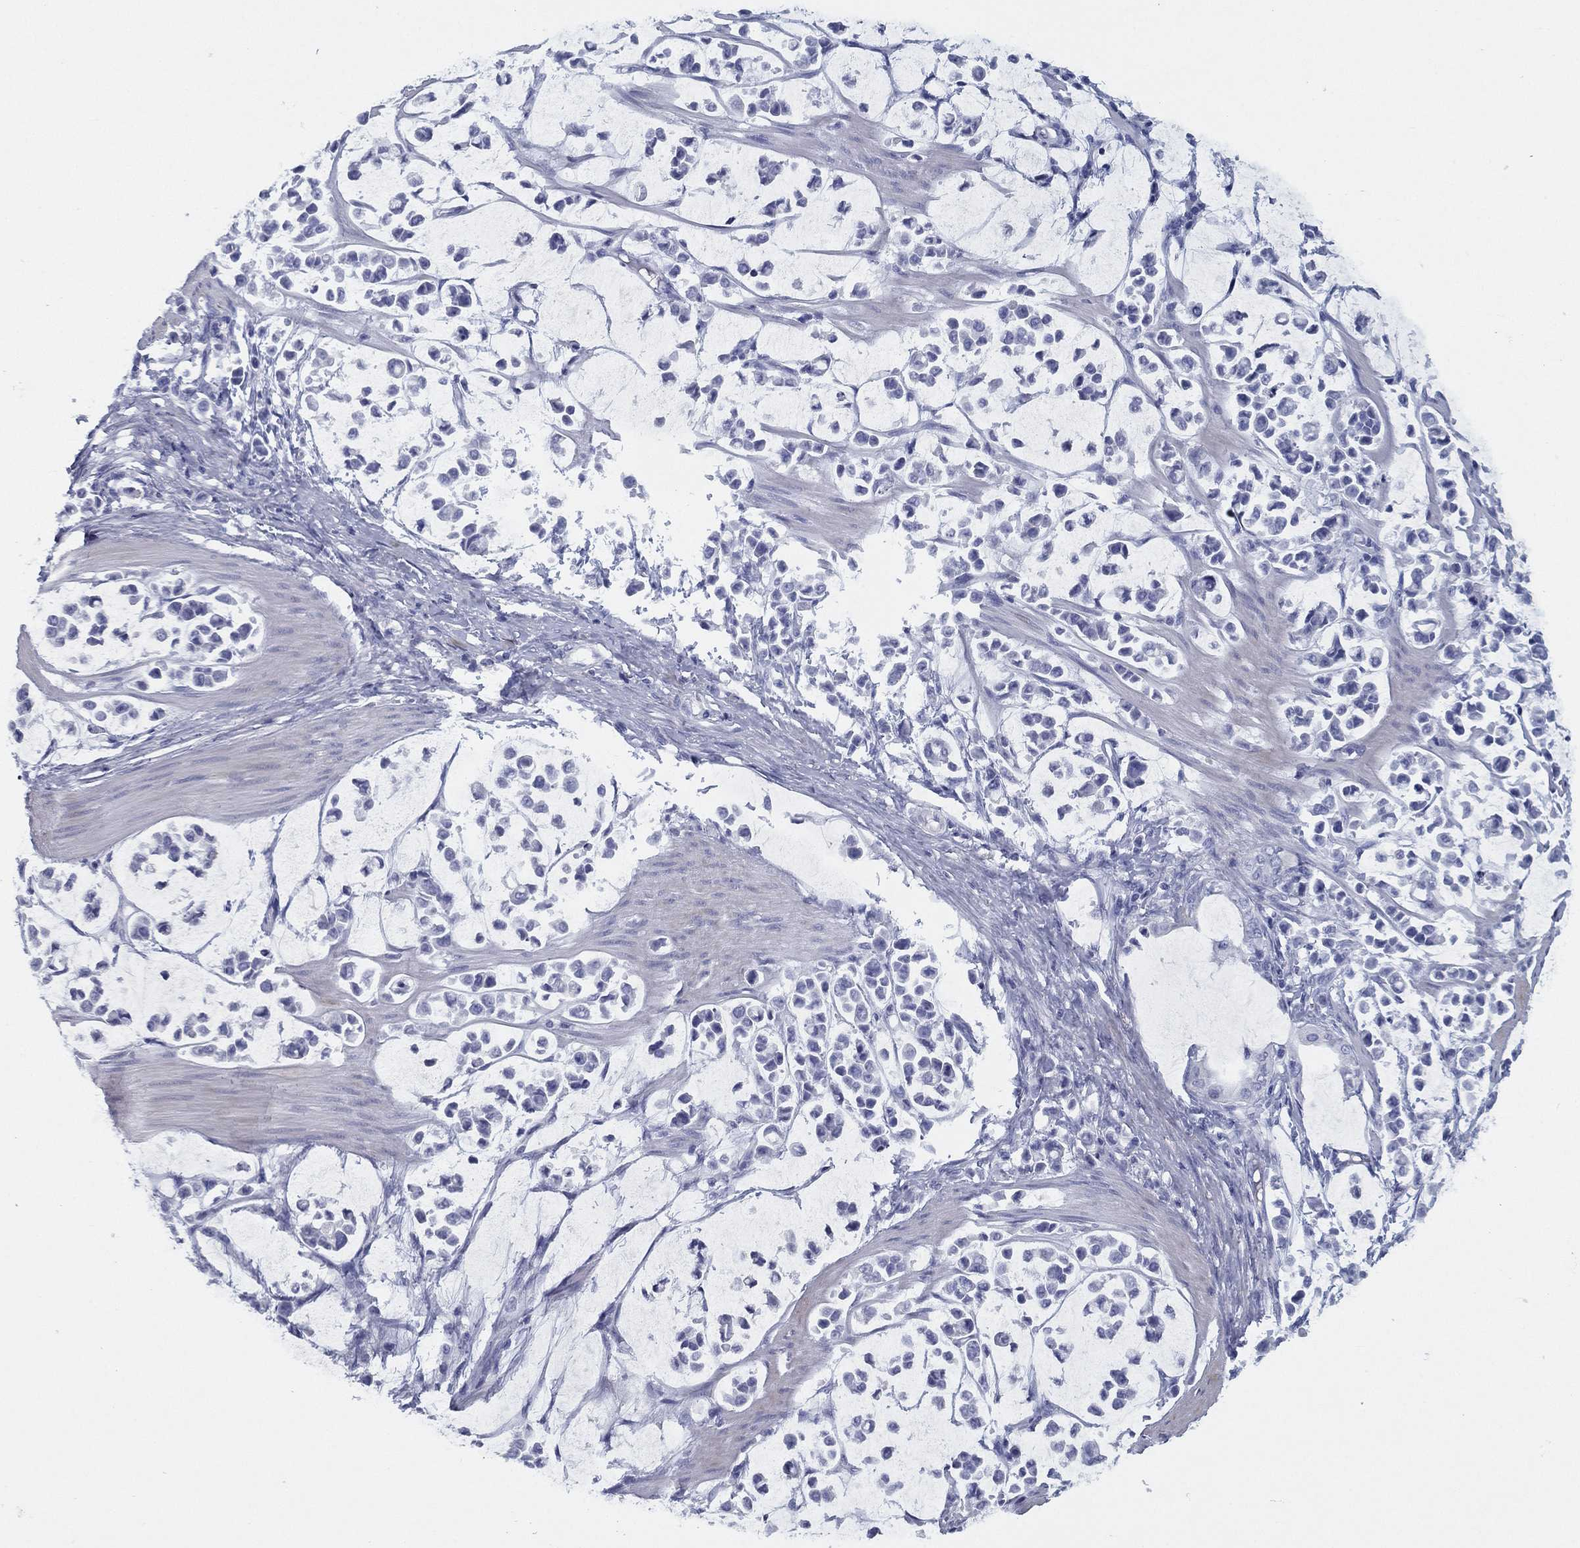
{"staining": {"intensity": "negative", "quantity": "none", "location": "none"}, "tissue": "stomach cancer", "cell_type": "Tumor cells", "image_type": "cancer", "snomed": [{"axis": "morphology", "description": "Adenocarcinoma, NOS"}, {"axis": "topography", "description": "Stomach"}], "caption": "This is an immunohistochemistry (IHC) histopathology image of stomach cancer (adenocarcinoma). There is no positivity in tumor cells.", "gene": "TMEM252", "patient": {"sex": "male", "age": 82}}